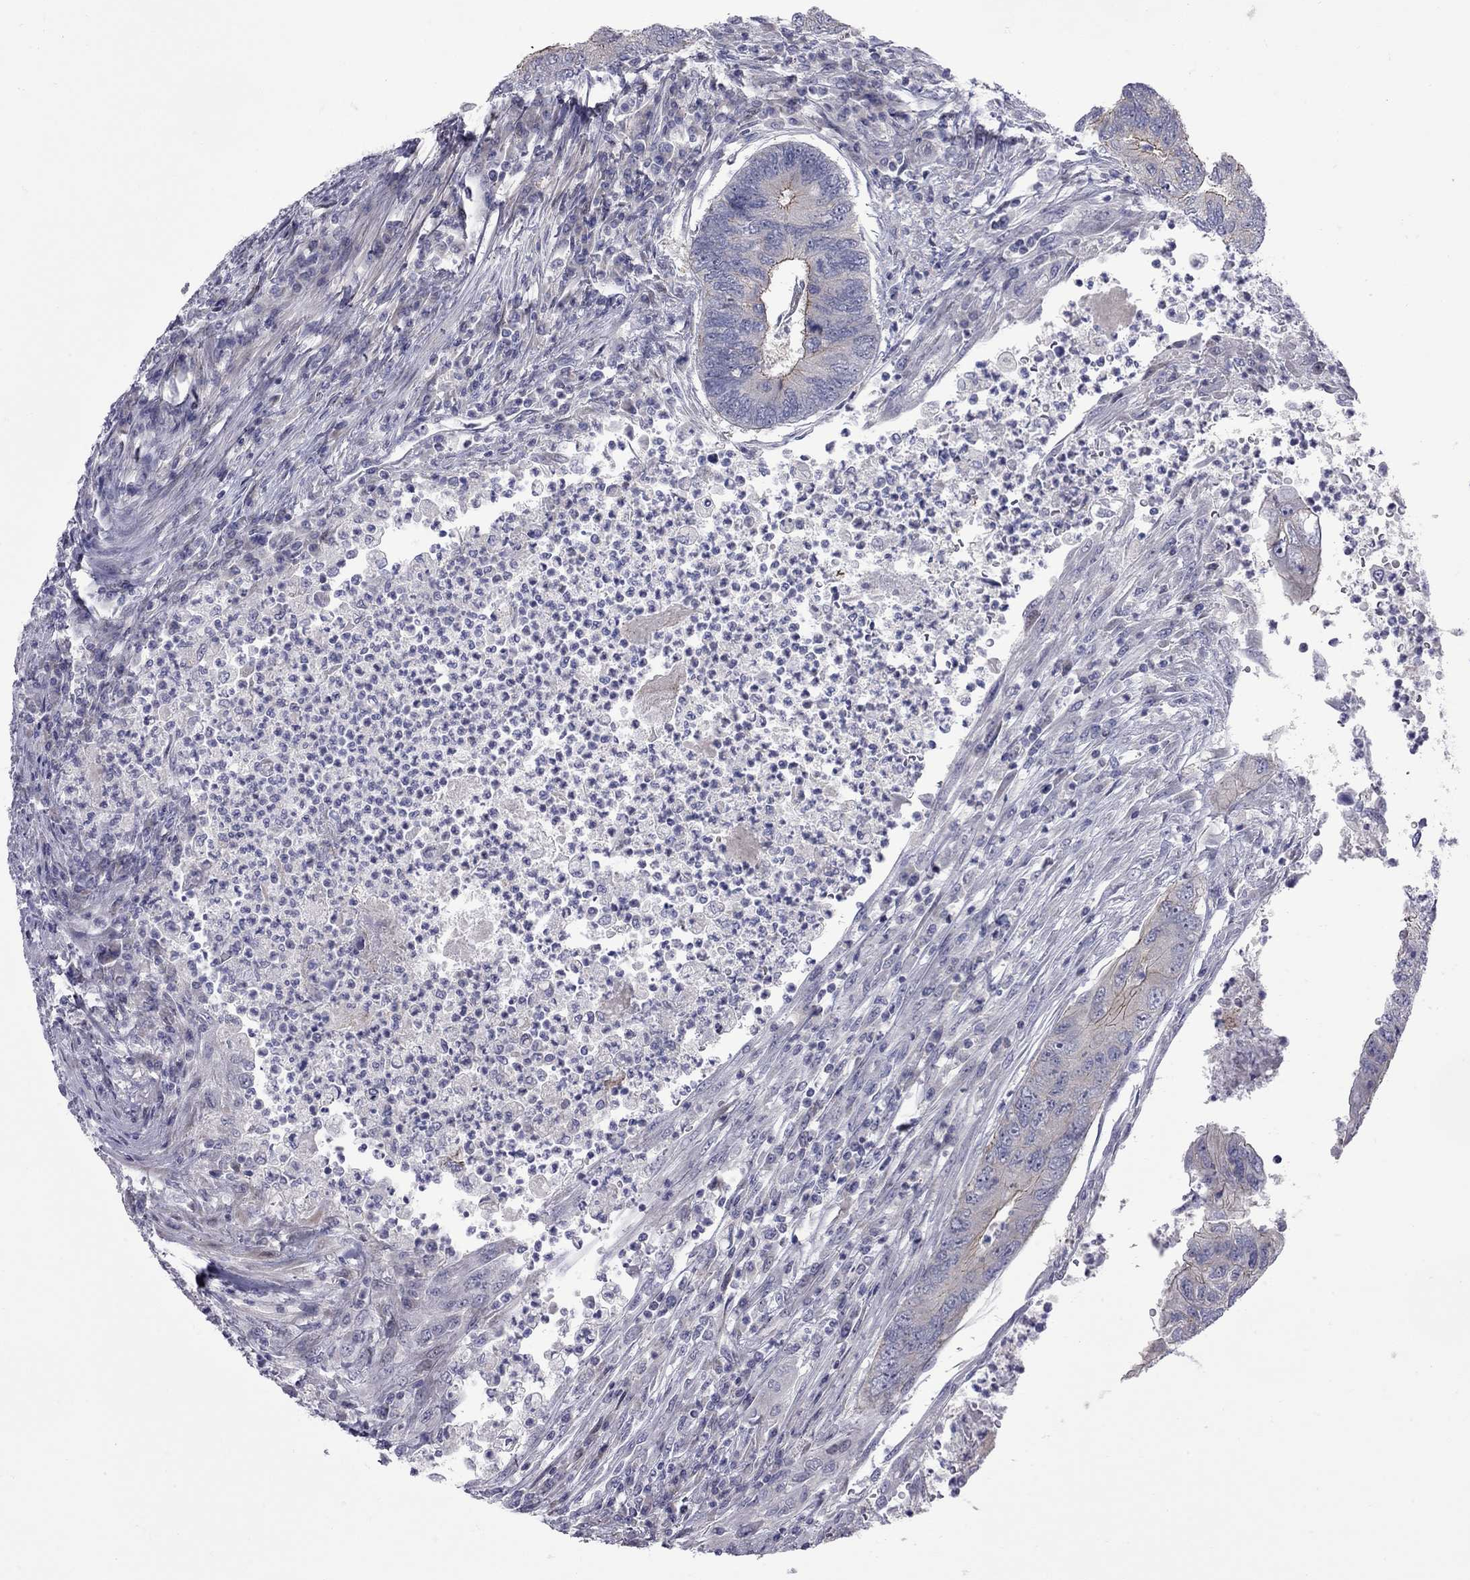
{"staining": {"intensity": "negative", "quantity": "none", "location": "none"}, "tissue": "colorectal cancer", "cell_type": "Tumor cells", "image_type": "cancer", "snomed": [{"axis": "morphology", "description": "Adenocarcinoma, NOS"}, {"axis": "topography", "description": "Colon"}], "caption": "Adenocarcinoma (colorectal) was stained to show a protein in brown. There is no significant staining in tumor cells.", "gene": "NRARP", "patient": {"sex": "female", "age": 67}}